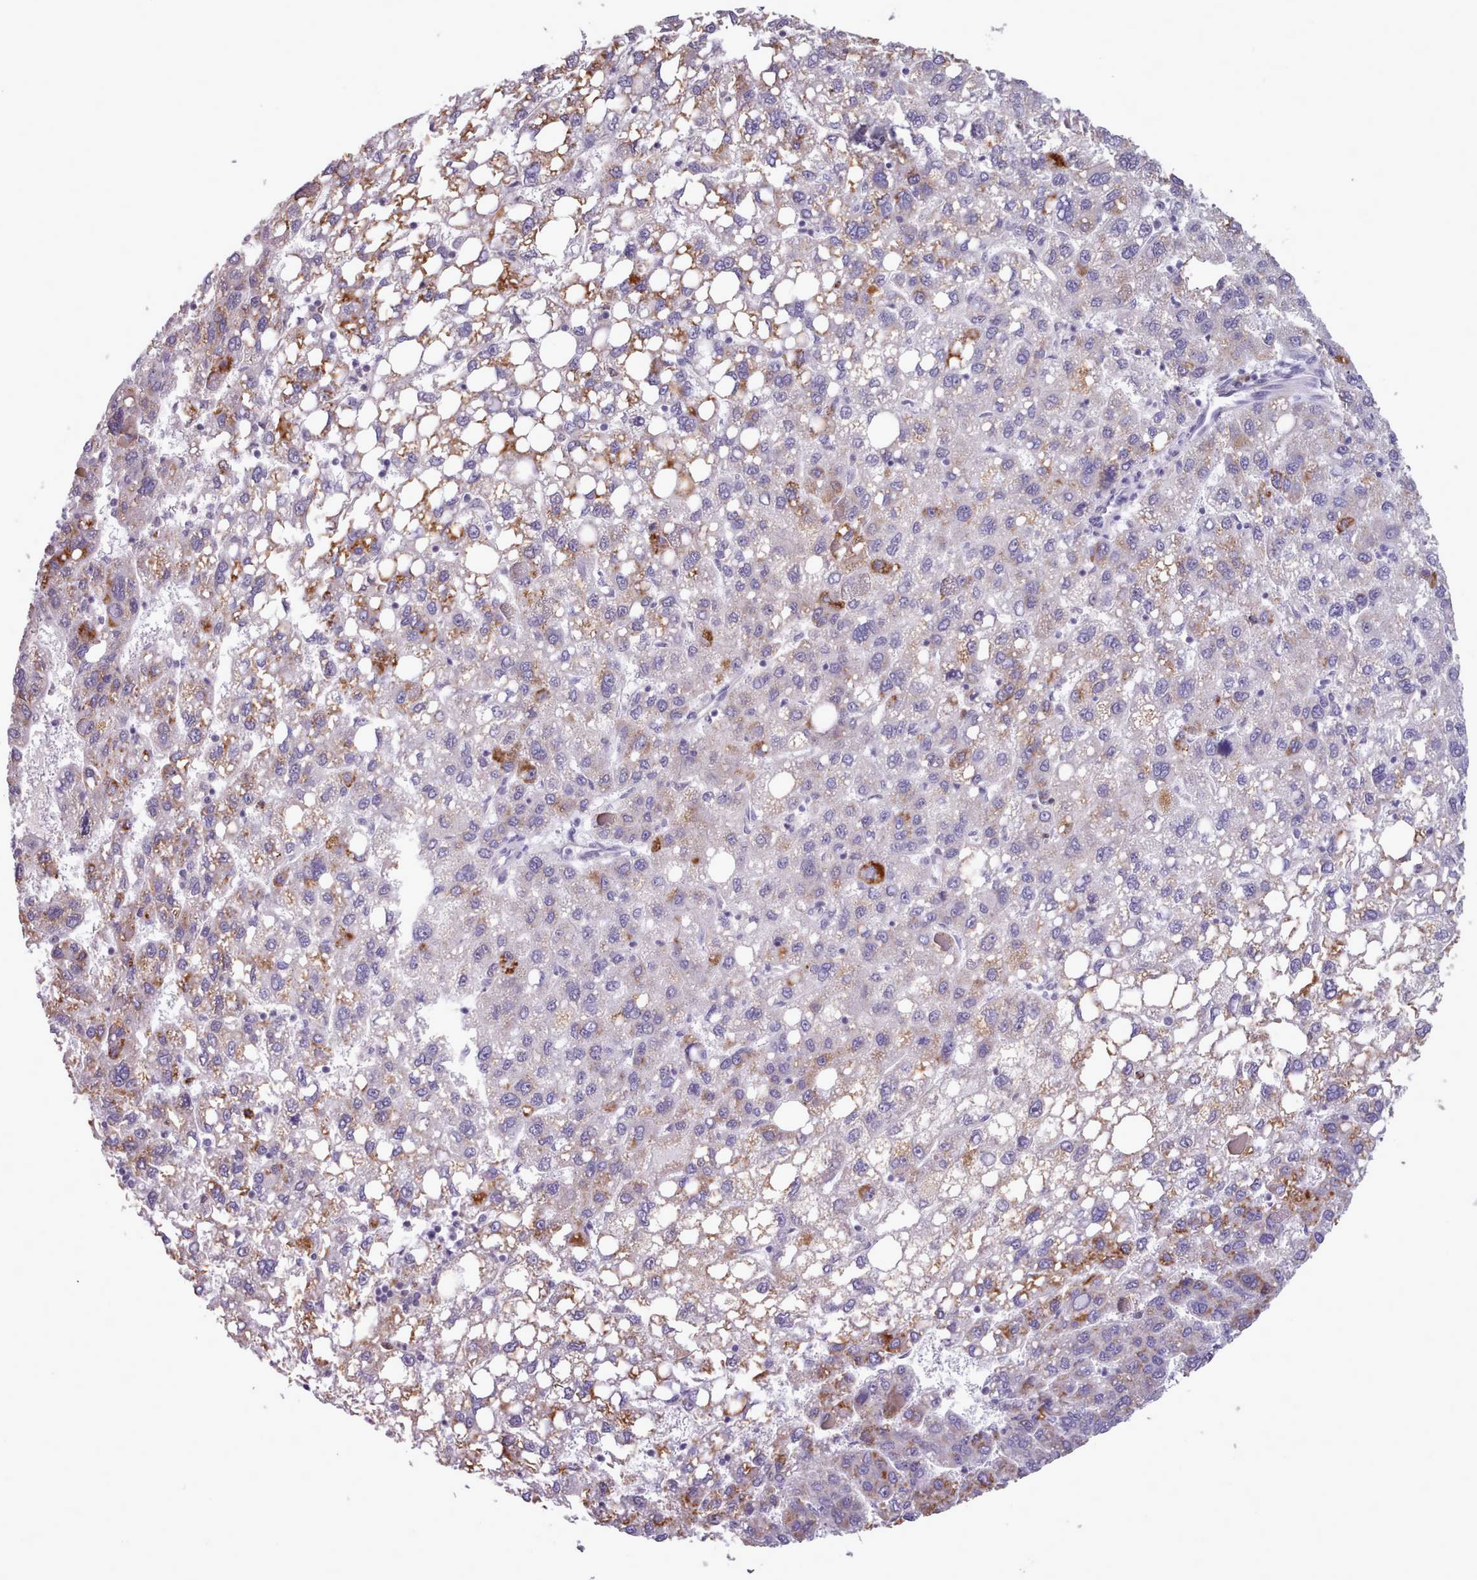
{"staining": {"intensity": "moderate", "quantity": "<25%", "location": "cytoplasmic/membranous"}, "tissue": "liver cancer", "cell_type": "Tumor cells", "image_type": "cancer", "snomed": [{"axis": "morphology", "description": "Carcinoma, Hepatocellular, NOS"}, {"axis": "topography", "description": "Liver"}], "caption": "IHC of liver cancer (hepatocellular carcinoma) exhibits low levels of moderate cytoplasmic/membranous staining in about <25% of tumor cells. (DAB (3,3'-diaminobenzidine) IHC, brown staining for protein, blue staining for nuclei).", "gene": "KCTD16", "patient": {"sex": "female", "age": 82}}